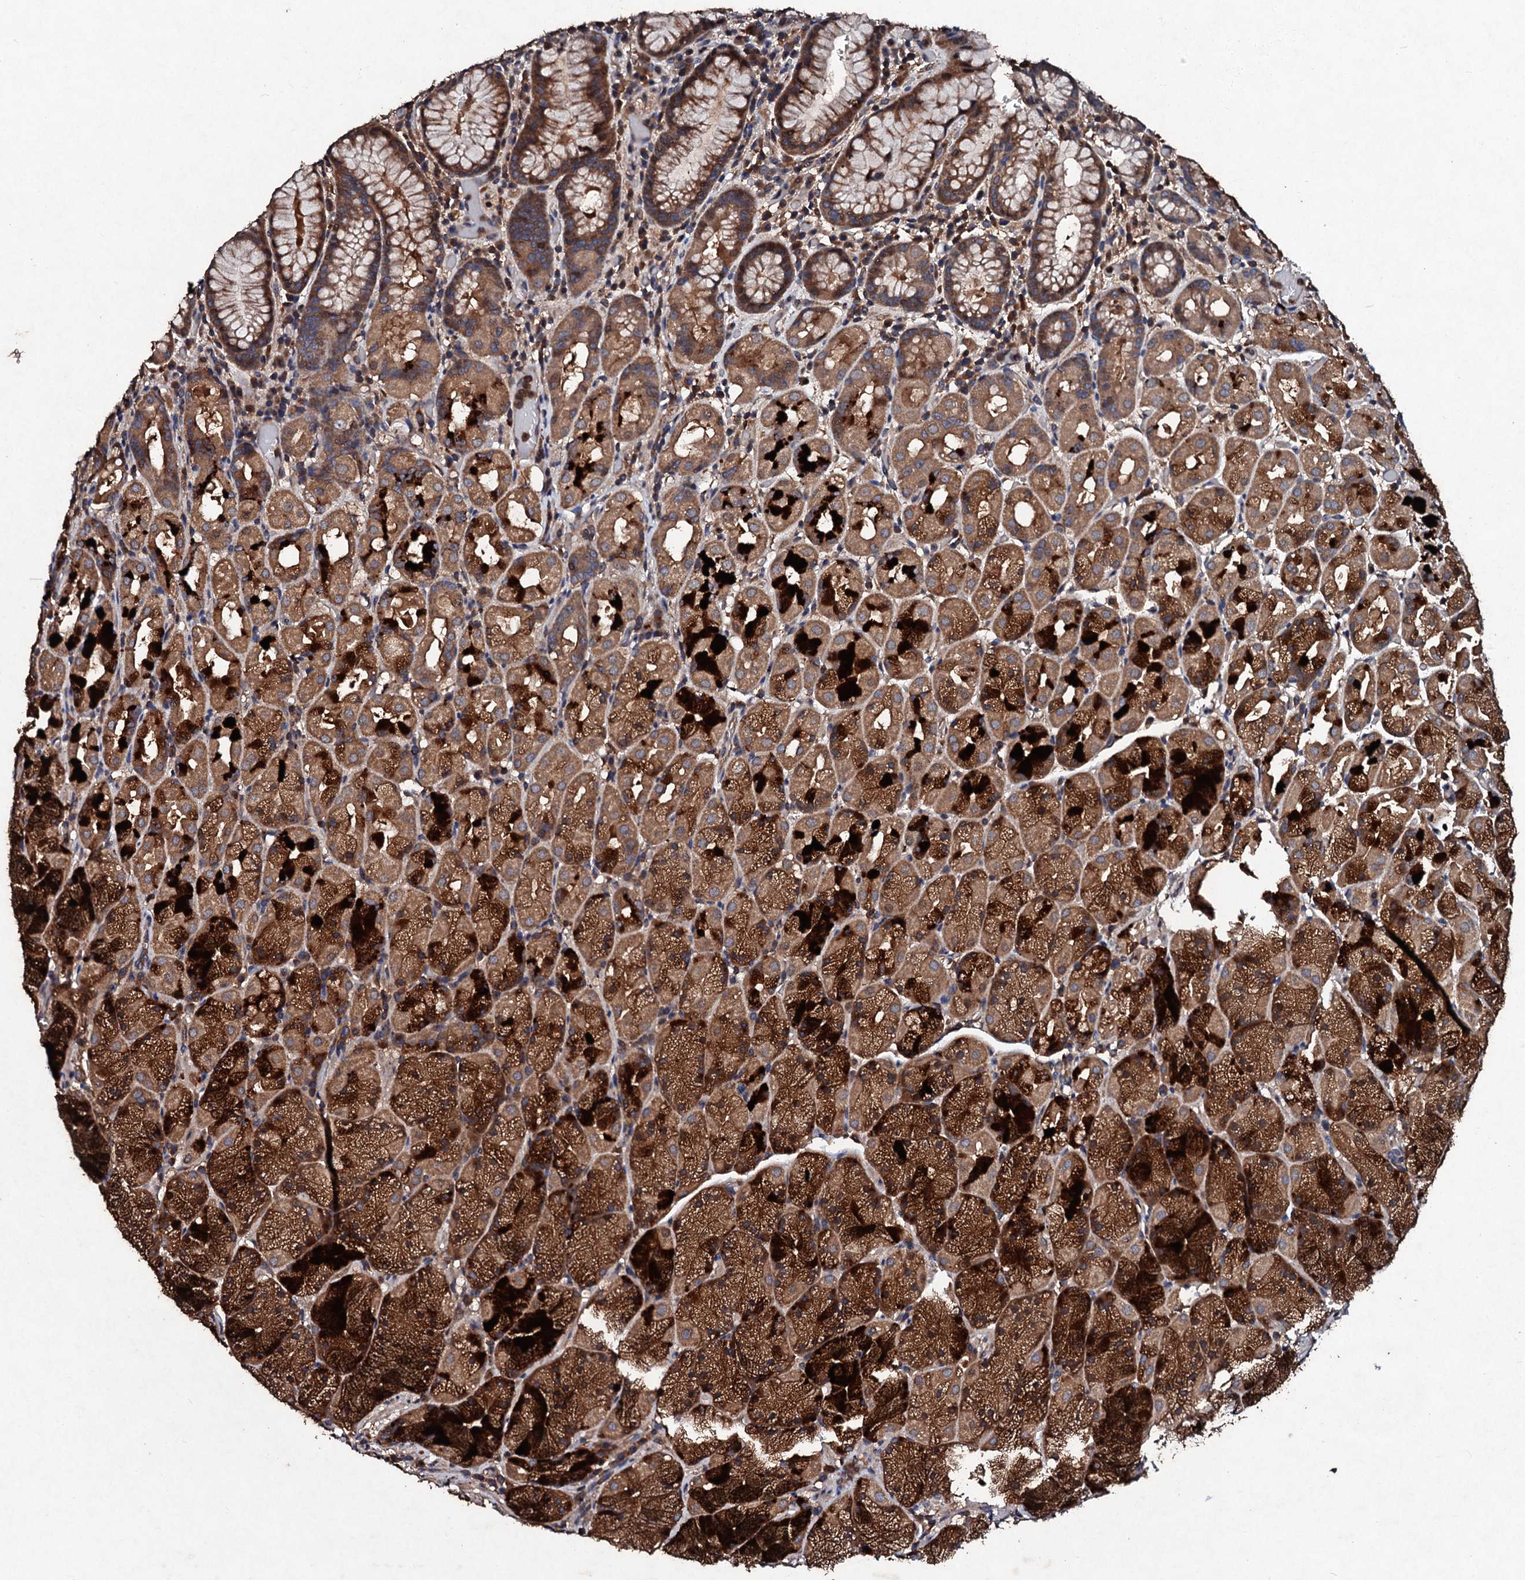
{"staining": {"intensity": "strong", "quantity": ">75%", "location": "cytoplasmic/membranous"}, "tissue": "stomach", "cell_type": "Glandular cells", "image_type": "normal", "snomed": [{"axis": "morphology", "description": "Normal tissue, NOS"}, {"axis": "topography", "description": "Stomach, upper"}, {"axis": "topography", "description": "Stomach, lower"}], "caption": "A high-resolution micrograph shows immunohistochemistry (IHC) staining of normal stomach, which exhibits strong cytoplasmic/membranous expression in approximately >75% of glandular cells.", "gene": "KERA", "patient": {"sex": "male", "age": 80}}